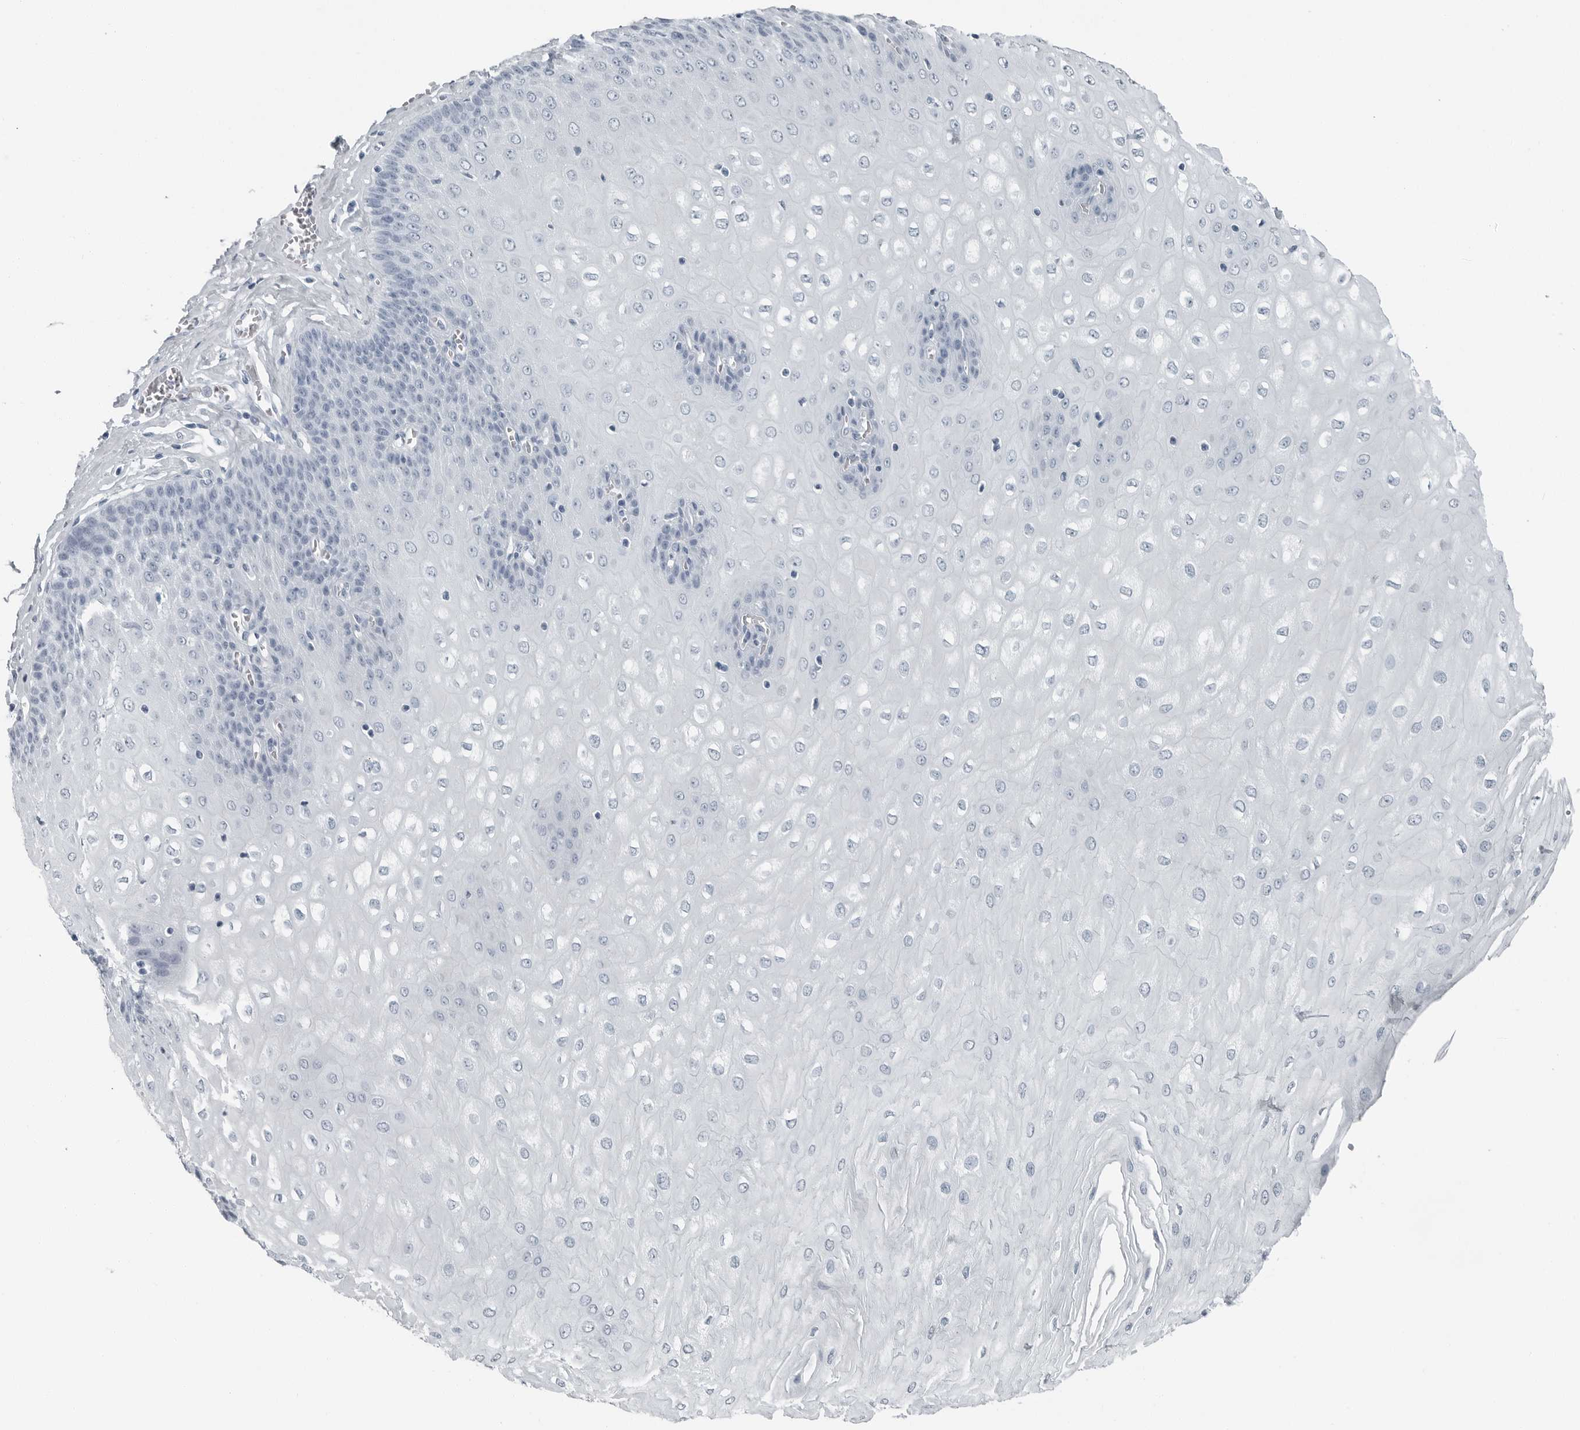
{"staining": {"intensity": "negative", "quantity": "none", "location": "none"}, "tissue": "esophagus", "cell_type": "Squamous epithelial cells", "image_type": "normal", "snomed": [{"axis": "morphology", "description": "Normal tissue, NOS"}, {"axis": "topography", "description": "Esophagus"}], "caption": "This is a photomicrograph of immunohistochemistry (IHC) staining of normal esophagus, which shows no staining in squamous epithelial cells.", "gene": "FABP6", "patient": {"sex": "male", "age": 60}}